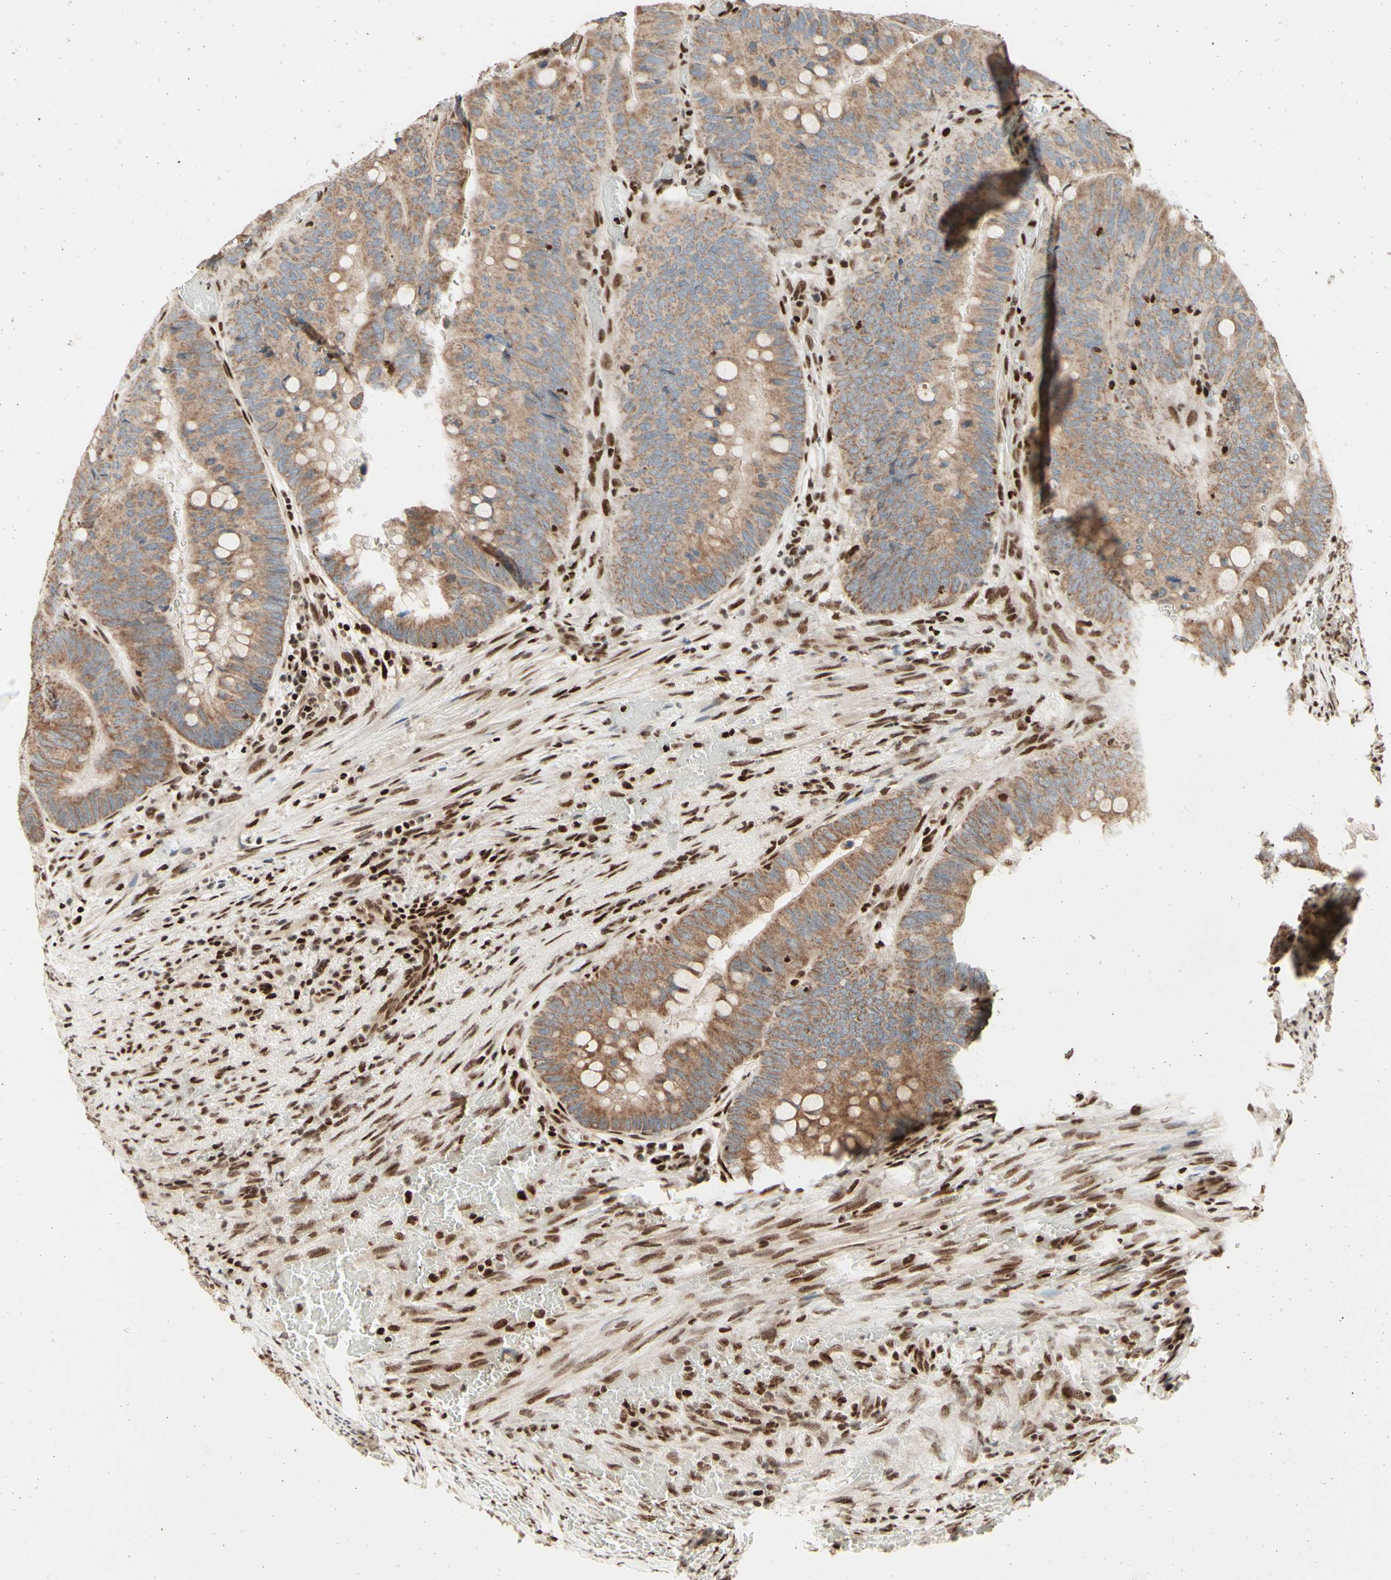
{"staining": {"intensity": "weak", "quantity": ">75%", "location": "cytoplasmic/membranous"}, "tissue": "colorectal cancer", "cell_type": "Tumor cells", "image_type": "cancer", "snomed": [{"axis": "morphology", "description": "Normal tissue, NOS"}, {"axis": "morphology", "description": "Adenocarcinoma, NOS"}, {"axis": "topography", "description": "Rectum"}, {"axis": "topography", "description": "Peripheral nerve tissue"}], "caption": "Adenocarcinoma (colorectal) tissue reveals weak cytoplasmic/membranous staining in about >75% of tumor cells, visualized by immunohistochemistry.", "gene": "NR3C1", "patient": {"sex": "male", "age": 92}}